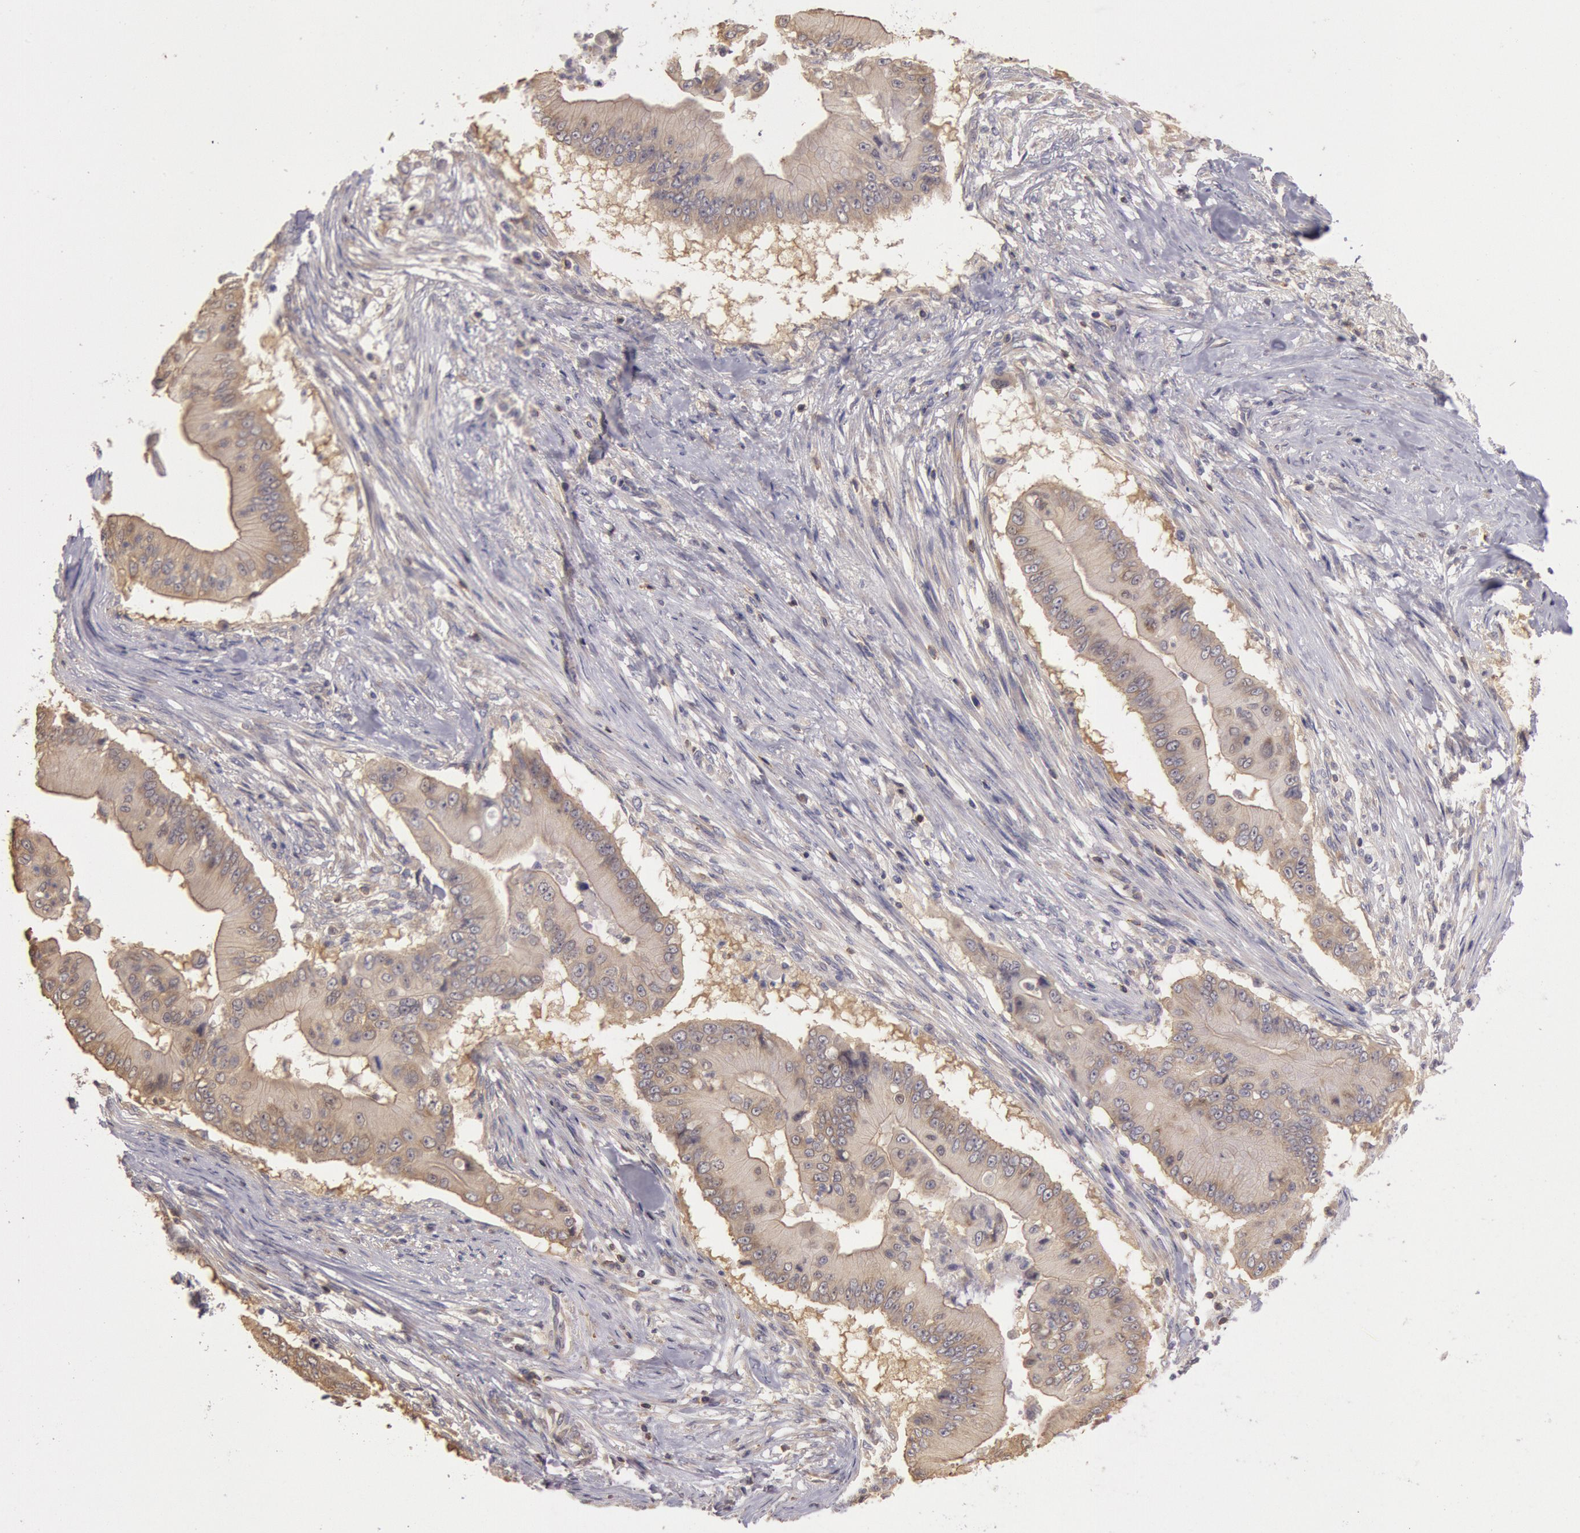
{"staining": {"intensity": "weak", "quantity": ">75%", "location": "cytoplasmic/membranous"}, "tissue": "pancreatic cancer", "cell_type": "Tumor cells", "image_type": "cancer", "snomed": [{"axis": "morphology", "description": "Adenocarcinoma, NOS"}, {"axis": "topography", "description": "Pancreas"}], "caption": "Immunohistochemical staining of human pancreatic adenocarcinoma shows low levels of weak cytoplasmic/membranous staining in about >75% of tumor cells.", "gene": "NMT2", "patient": {"sex": "male", "age": 62}}